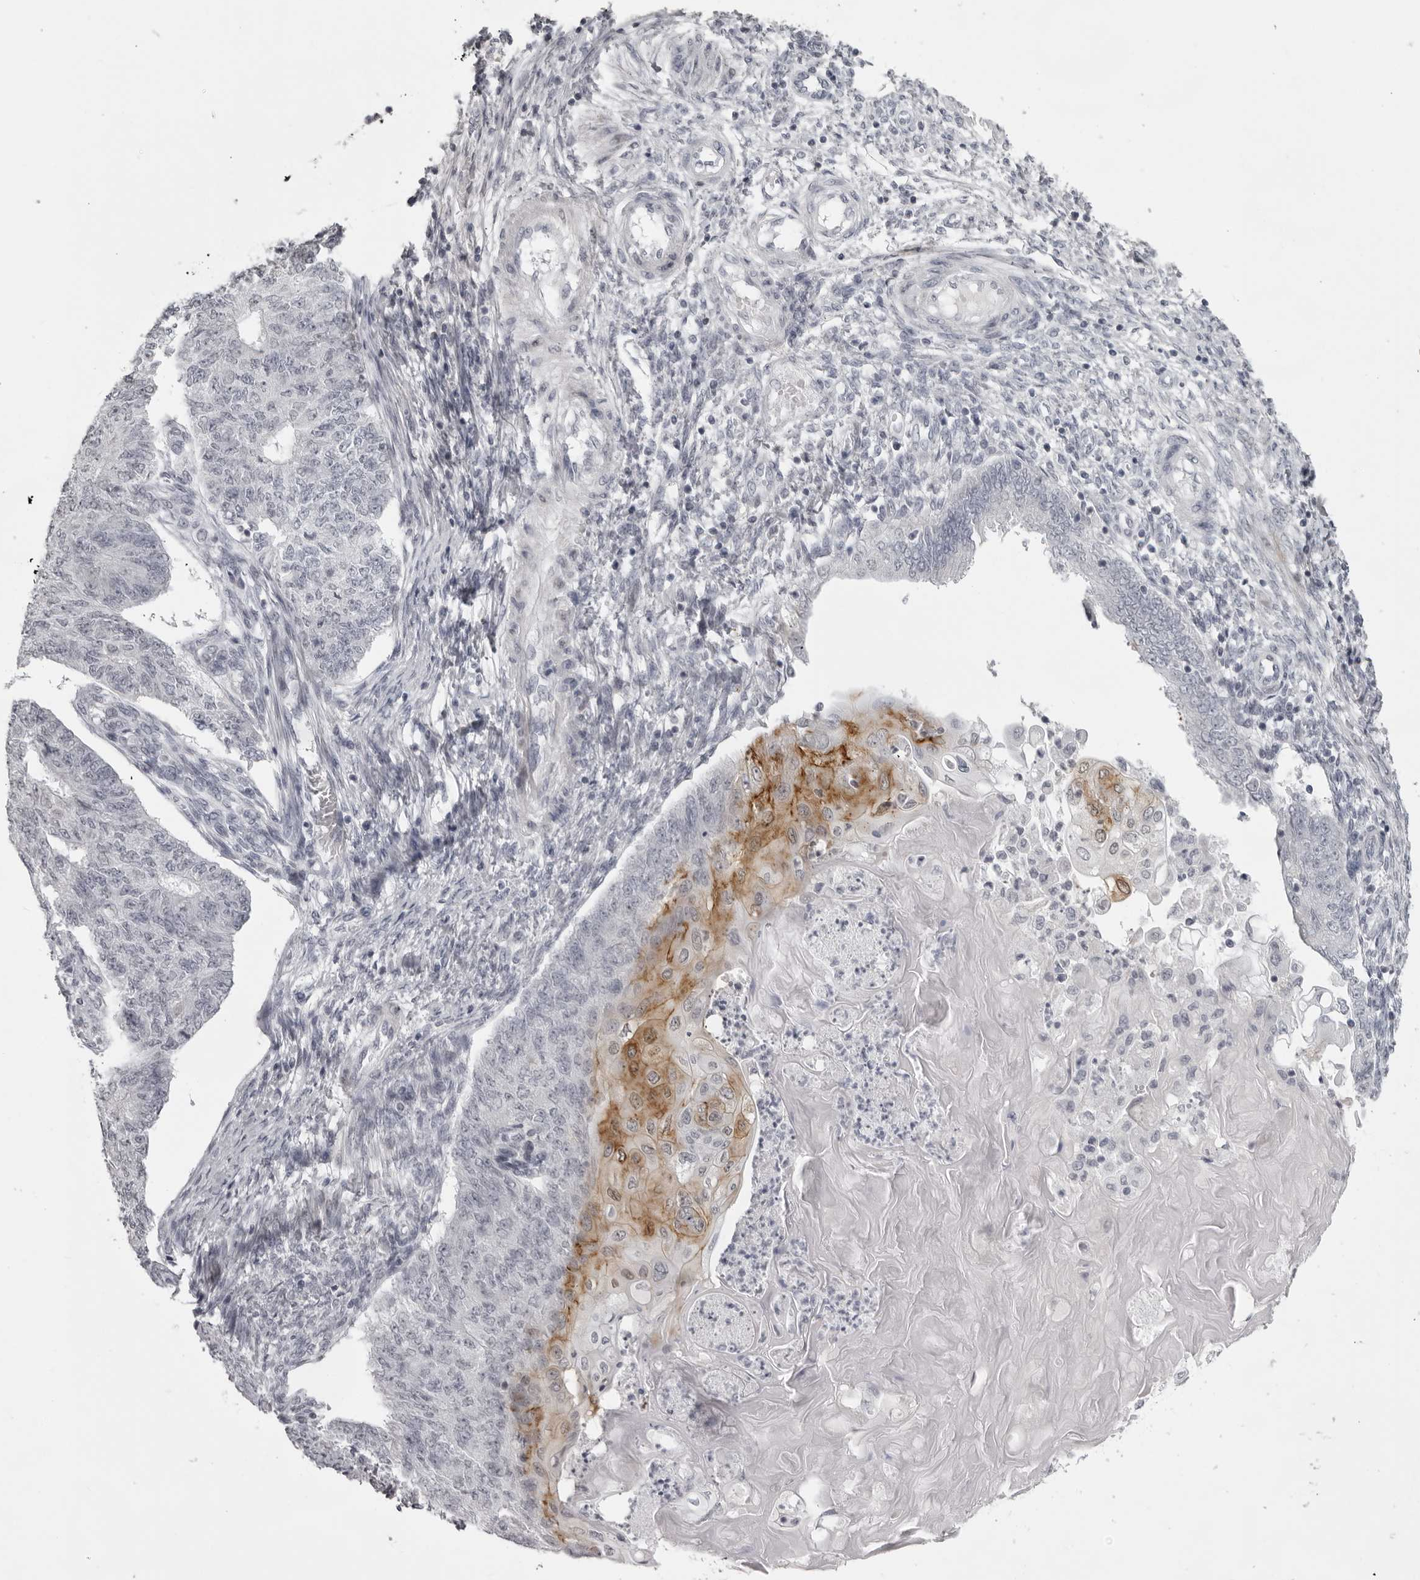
{"staining": {"intensity": "moderate", "quantity": "<25%", "location": "cytoplasmic/membranous"}, "tissue": "endometrial cancer", "cell_type": "Tumor cells", "image_type": "cancer", "snomed": [{"axis": "morphology", "description": "Adenocarcinoma, NOS"}, {"axis": "topography", "description": "Endometrium"}], "caption": "Human endometrial cancer (adenocarcinoma) stained with a brown dye demonstrates moderate cytoplasmic/membranous positive positivity in approximately <25% of tumor cells.", "gene": "NUDT18", "patient": {"sex": "female", "age": 32}}